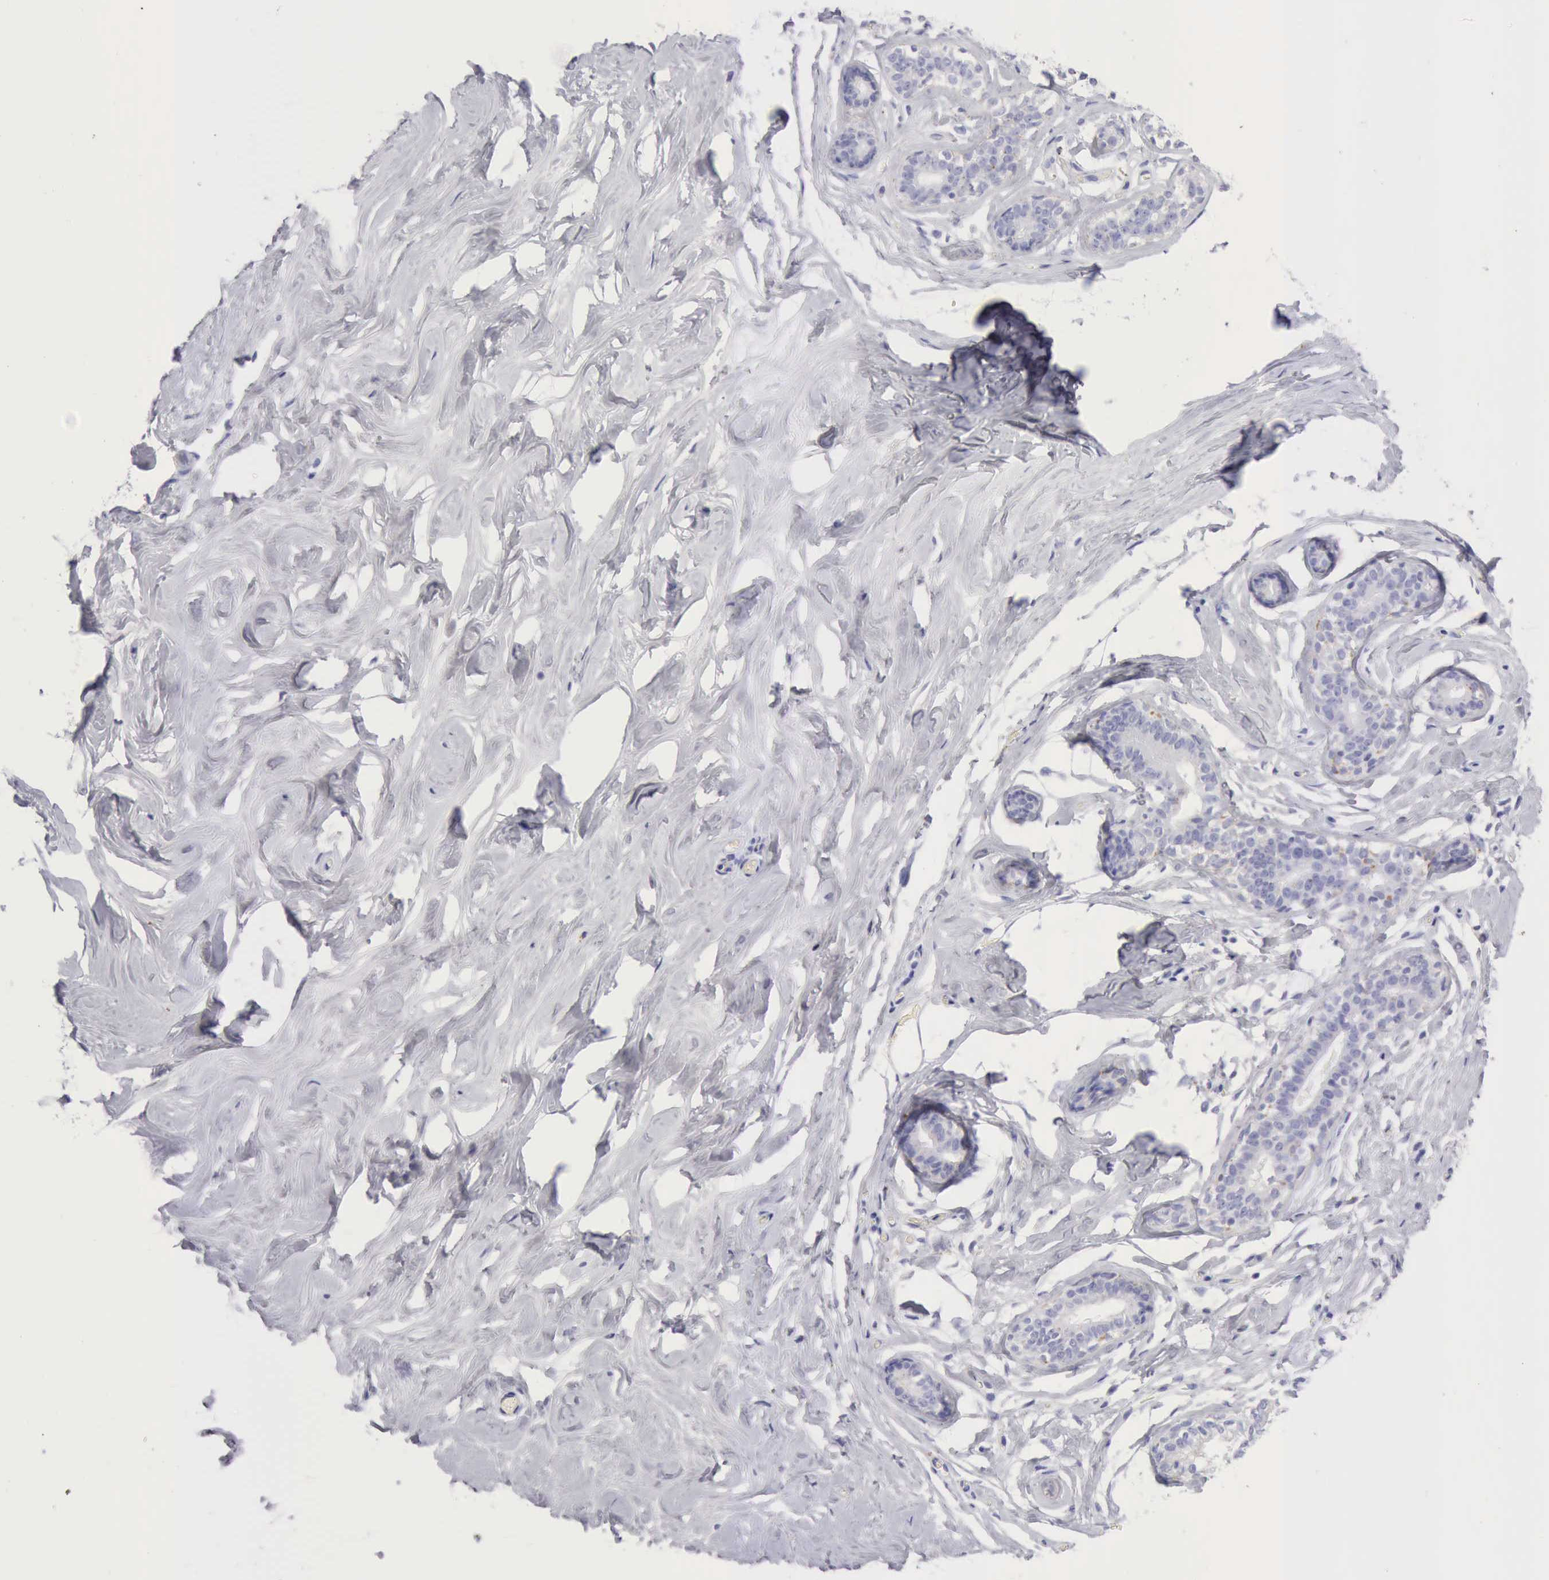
{"staining": {"intensity": "negative", "quantity": "none", "location": "none"}, "tissue": "breast", "cell_type": "Adipocytes", "image_type": "normal", "snomed": [{"axis": "morphology", "description": "Normal tissue, NOS"}, {"axis": "morphology", "description": "Fibrosis, NOS"}, {"axis": "topography", "description": "Breast"}], "caption": "The IHC histopathology image has no significant staining in adipocytes of breast.", "gene": "CTSS", "patient": {"sex": "female", "age": 39}}